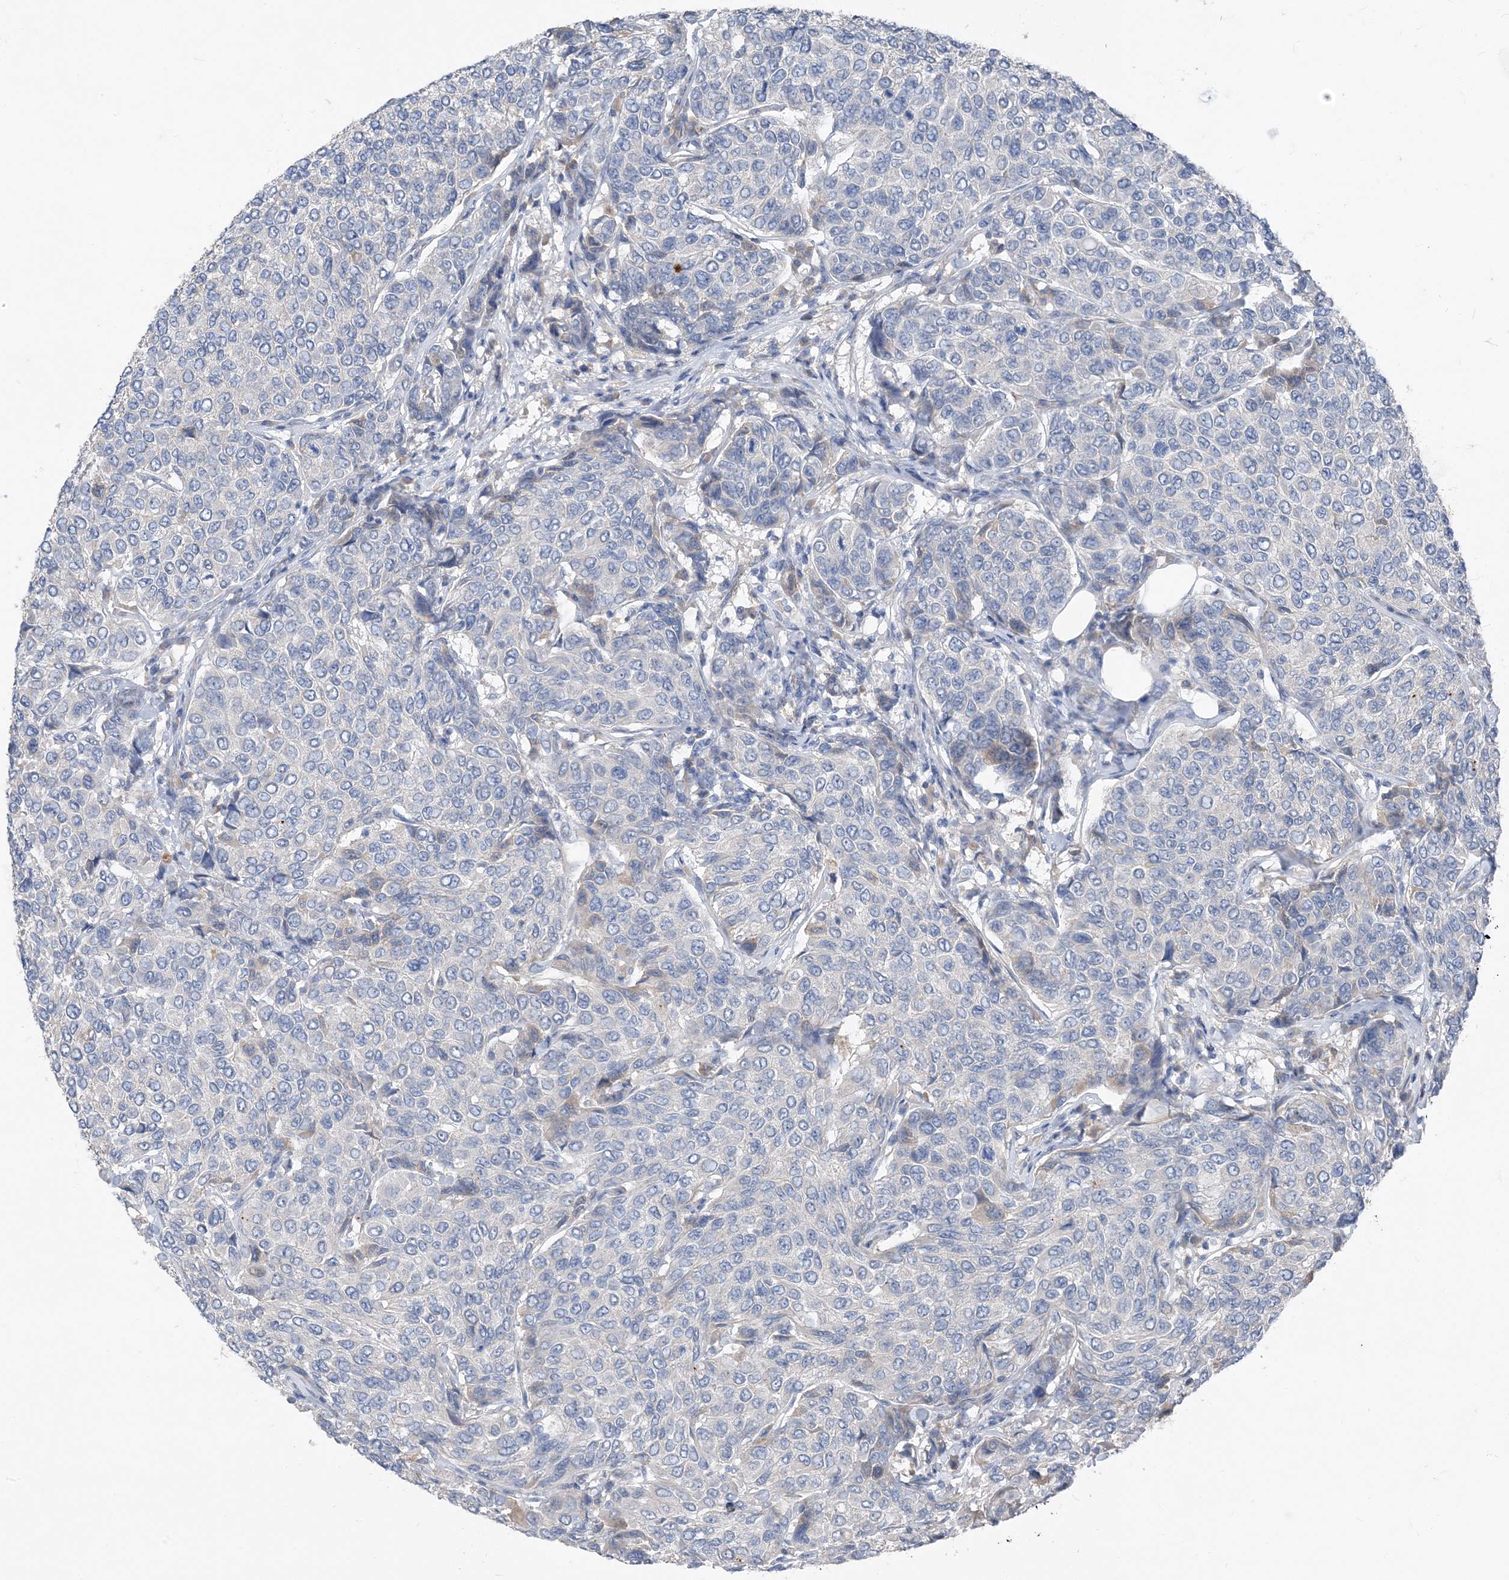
{"staining": {"intensity": "negative", "quantity": "none", "location": "none"}, "tissue": "breast cancer", "cell_type": "Tumor cells", "image_type": "cancer", "snomed": [{"axis": "morphology", "description": "Duct carcinoma"}, {"axis": "topography", "description": "Breast"}], "caption": "Tumor cells show no significant positivity in breast cancer. Nuclei are stained in blue.", "gene": "NCOA7", "patient": {"sex": "female", "age": 55}}